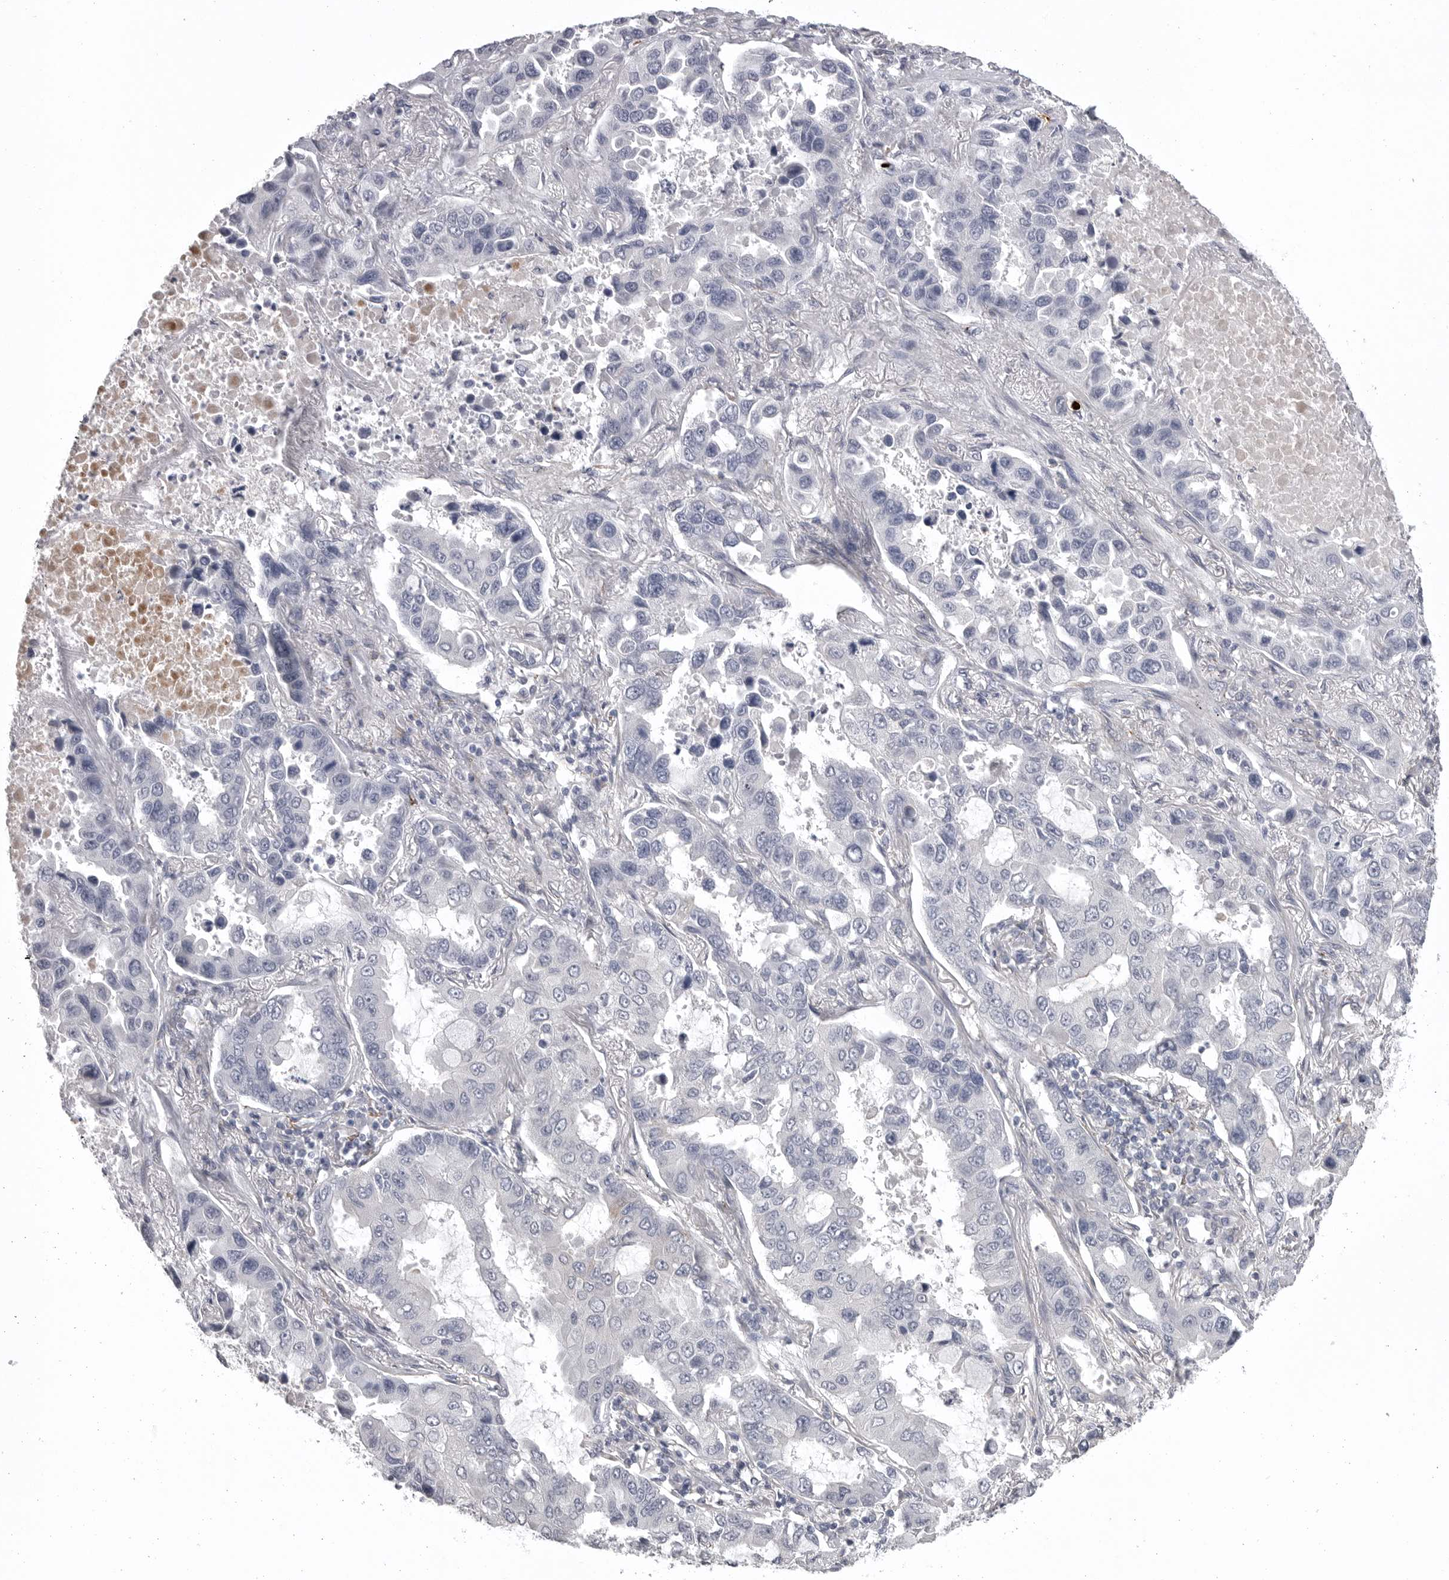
{"staining": {"intensity": "negative", "quantity": "none", "location": "none"}, "tissue": "lung cancer", "cell_type": "Tumor cells", "image_type": "cancer", "snomed": [{"axis": "morphology", "description": "Adenocarcinoma, NOS"}, {"axis": "topography", "description": "Lung"}], "caption": "Immunohistochemistry (IHC) histopathology image of neoplastic tissue: human lung cancer stained with DAB demonstrates no significant protein expression in tumor cells. The staining was performed using DAB (3,3'-diaminobenzidine) to visualize the protein expression in brown, while the nuclei were stained in blue with hematoxylin (Magnification: 20x).", "gene": "SERPING1", "patient": {"sex": "male", "age": 64}}